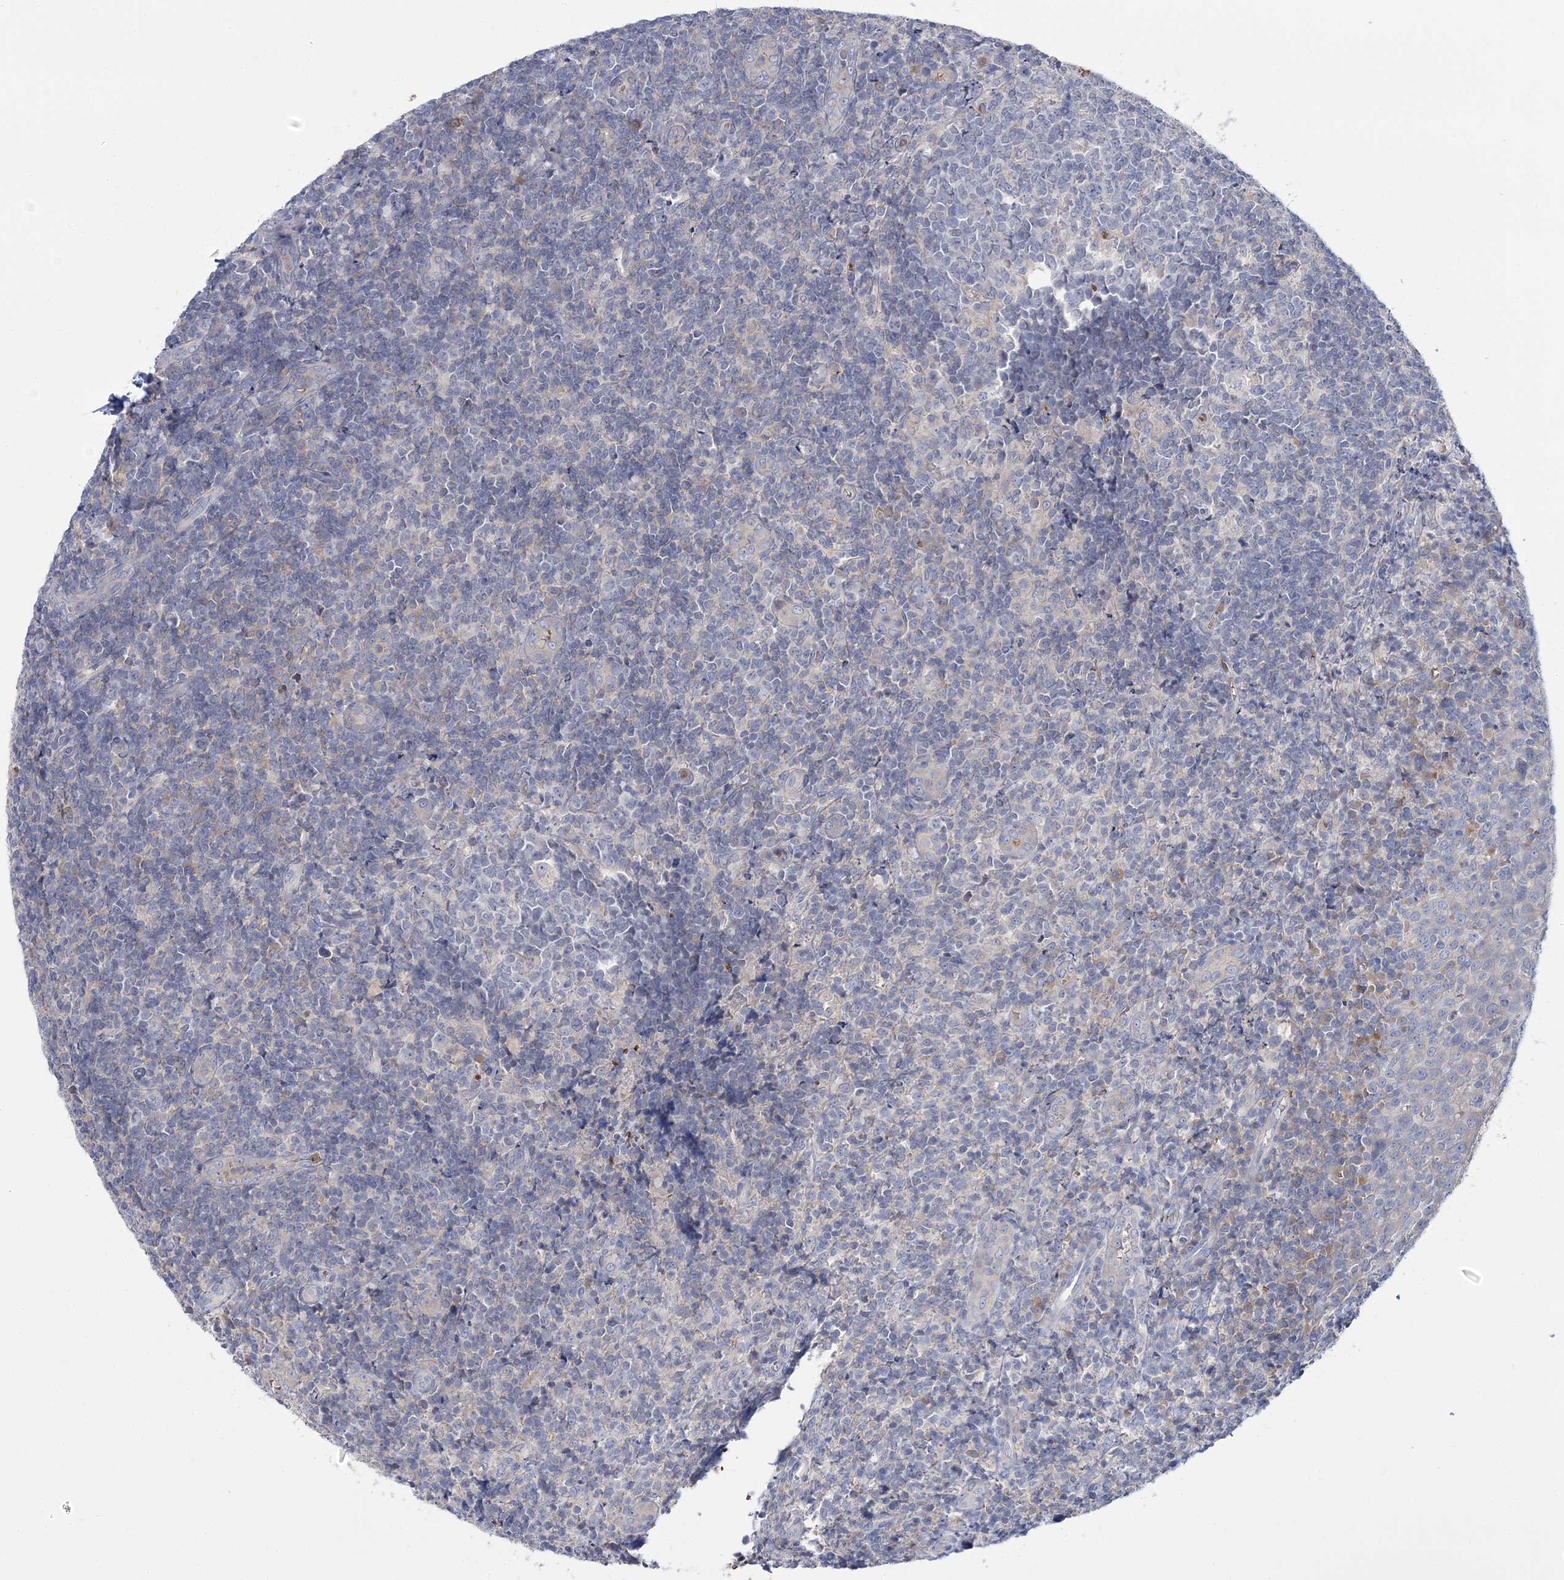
{"staining": {"intensity": "negative", "quantity": "none", "location": "none"}, "tissue": "tonsil", "cell_type": "Germinal center cells", "image_type": "normal", "snomed": [{"axis": "morphology", "description": "Normal tissue, NOS"}, {"axis": "topography", "description": "Tonsil"}], "caption": "A histopathology image of human tonsil is negative for staining in germinal center cells. Brightfield microscopy of immunohistochemistry stained with DAB (brown) and hematoxylin (blue), captured at high magnification.", "gene": "ATP11B", "patient": {"sex": "female", "age": 19}}